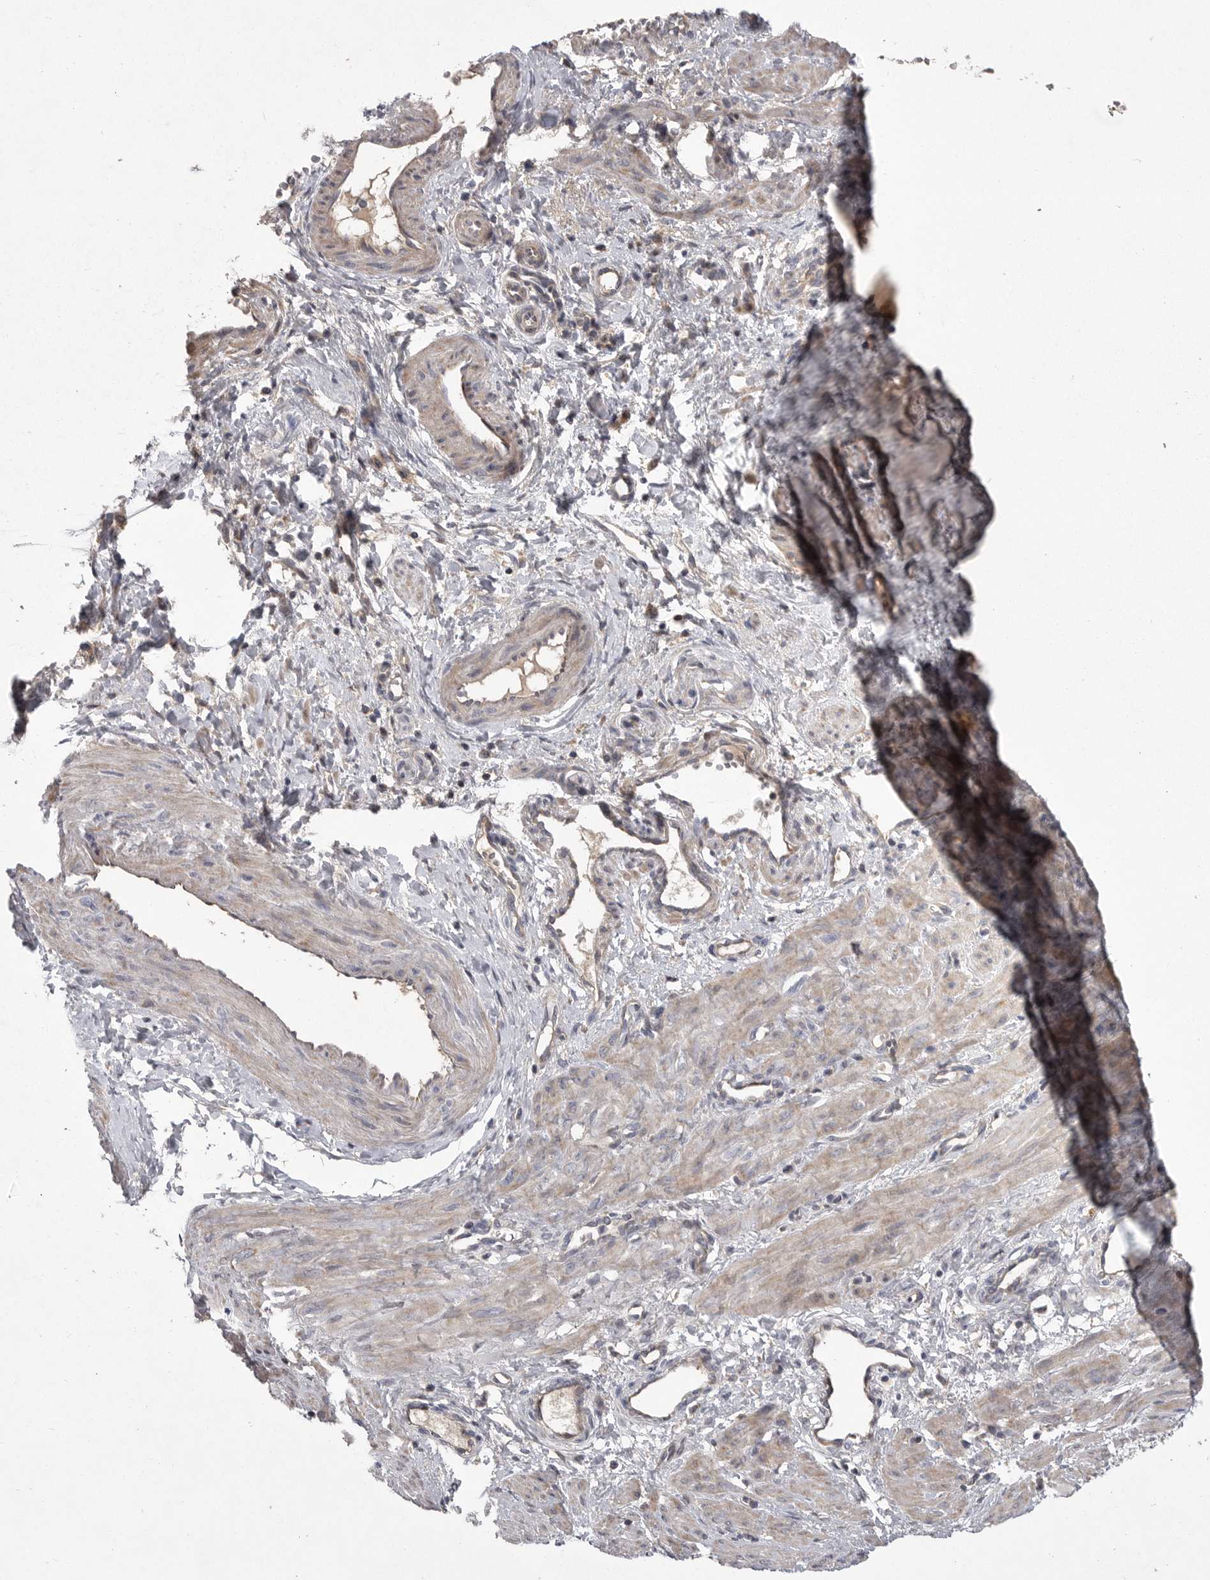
{"staining": {"intensity": "moderate", "quantity": "25%-75%", "location": "cytoplasmic/membranous"}, "tissue": "smooth muscle", "cell_type": "Smooth muscle cells", "image_type": "normal", "snomed": [{"axis": "morphology", "description": "Normal tissue, NOS"}, {"axis": "topography", "description": "Endometrium"}], "caption": "Smooth muscle stained with DAB immunohistochemistry reveals medium levels of moderate cytoplasmic/membranous staining in about 25%-75% of smooth muscle cells.", "gene": "CRP", "patient": {"sex": "female", "age": 33}}